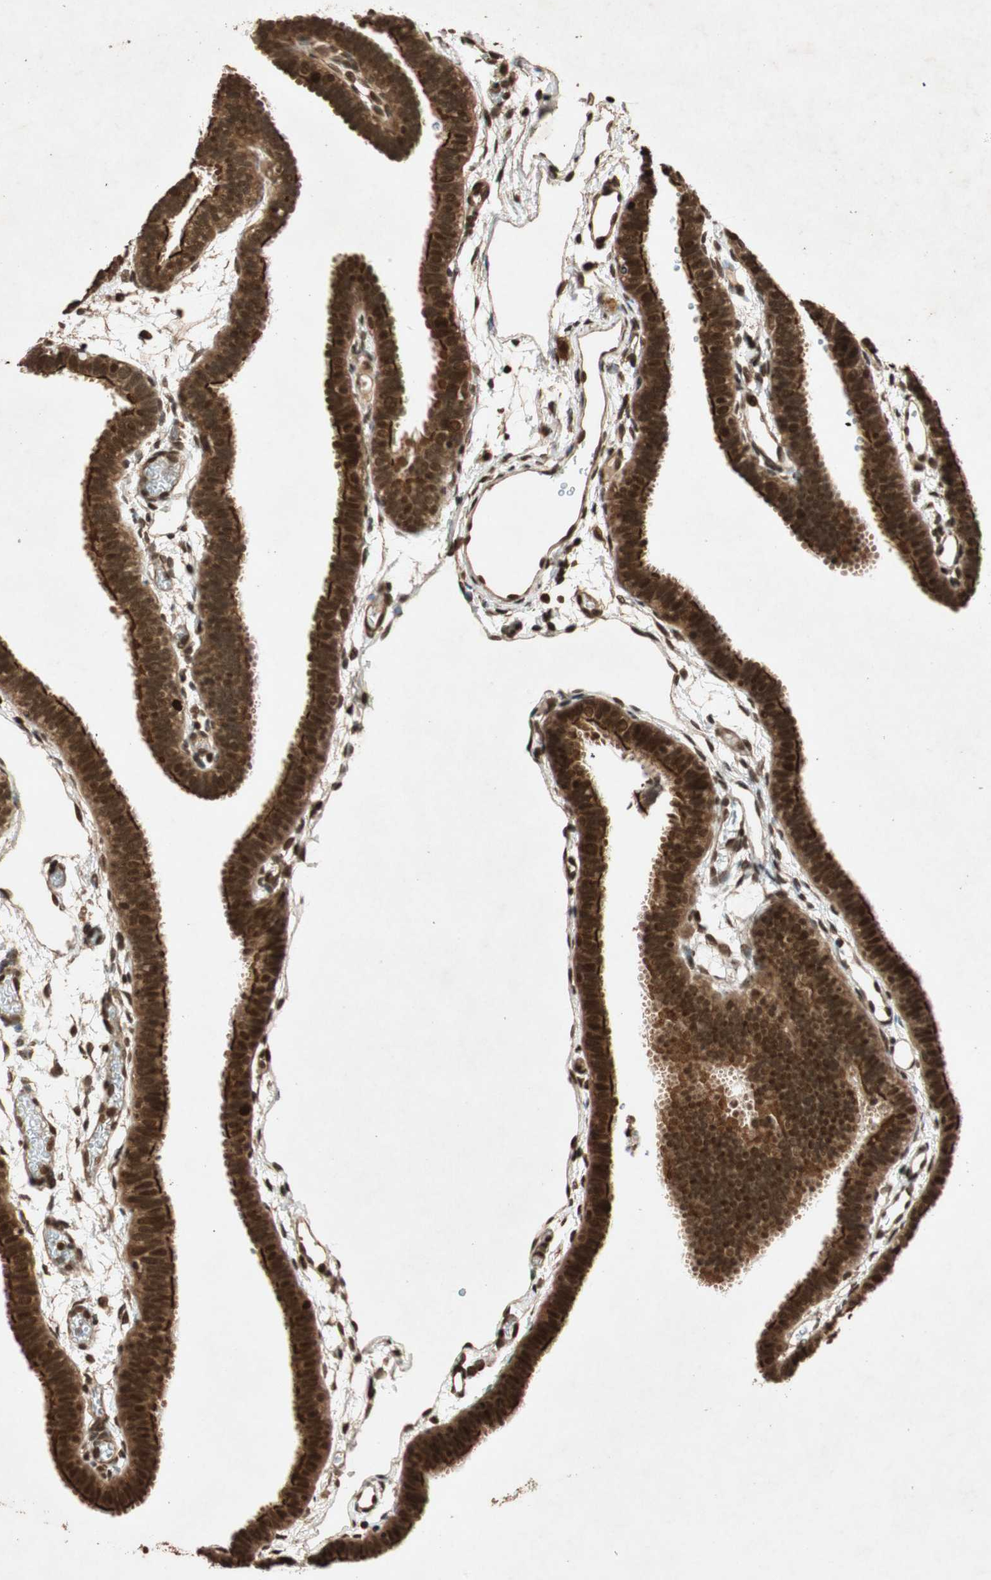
{"staining": {"intensity": "strong", "quantity": ">75%", "location": "cytoplasmic/membranous,nuclear"}, "tissue": "fallopian tube", "cell_type": "Glandular cells", "image_type": "normal", "snomed": [{"axis": "morphology", "description": "Normal tissue, NOS"}, {"axis": "topography", "description": "Fallopian tube"}], "caption": "Protein staining of normal fallopian tube shows strong cytoplasmic/membranous,nuclear expression in approximately >75% of glandular cells. Using DAB (3,3'-diaminobenzidine) (brown) and hematoxylin (blue) stains, captured at high magnification using brightfield microscopy.", "gene": "ALKBH5", "patient": {"sex": "female", "age": 29}}